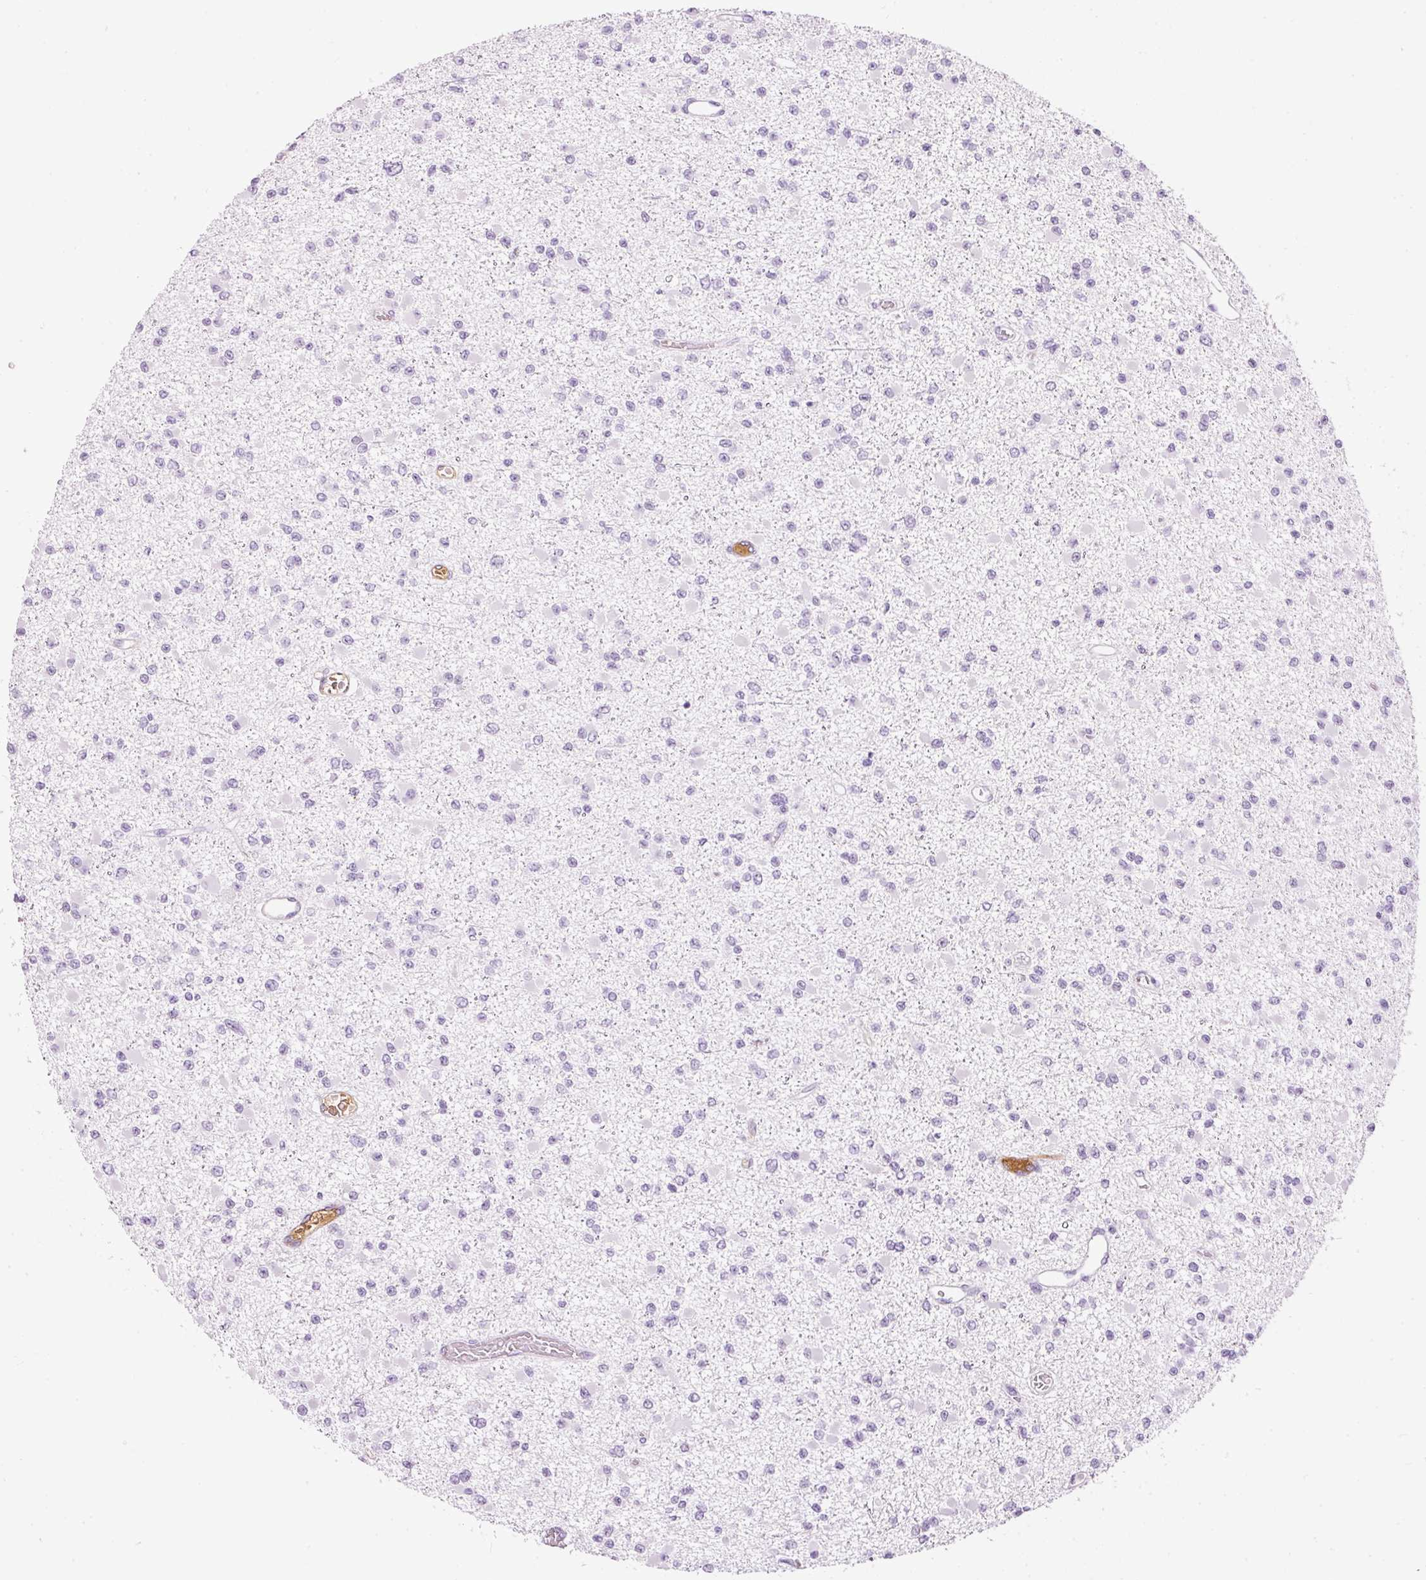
{"staining": {"intensity": "negative", "quantity": "none", "location": "none"}, "tissue": "glioma", "cell_type": "Tumor cells", "image_type": "cancer", "snomed": [{"axis": "morphology", "description": "Glioma, malignant, Low grade"}, {"axis": "topography", "description": "Brain"}], "caption": "The photomicrograph demonstrates no staining of tumor cells in glioma.", "gene": "PRPF38B", "patient": {"sex": "female", "age": 22}}